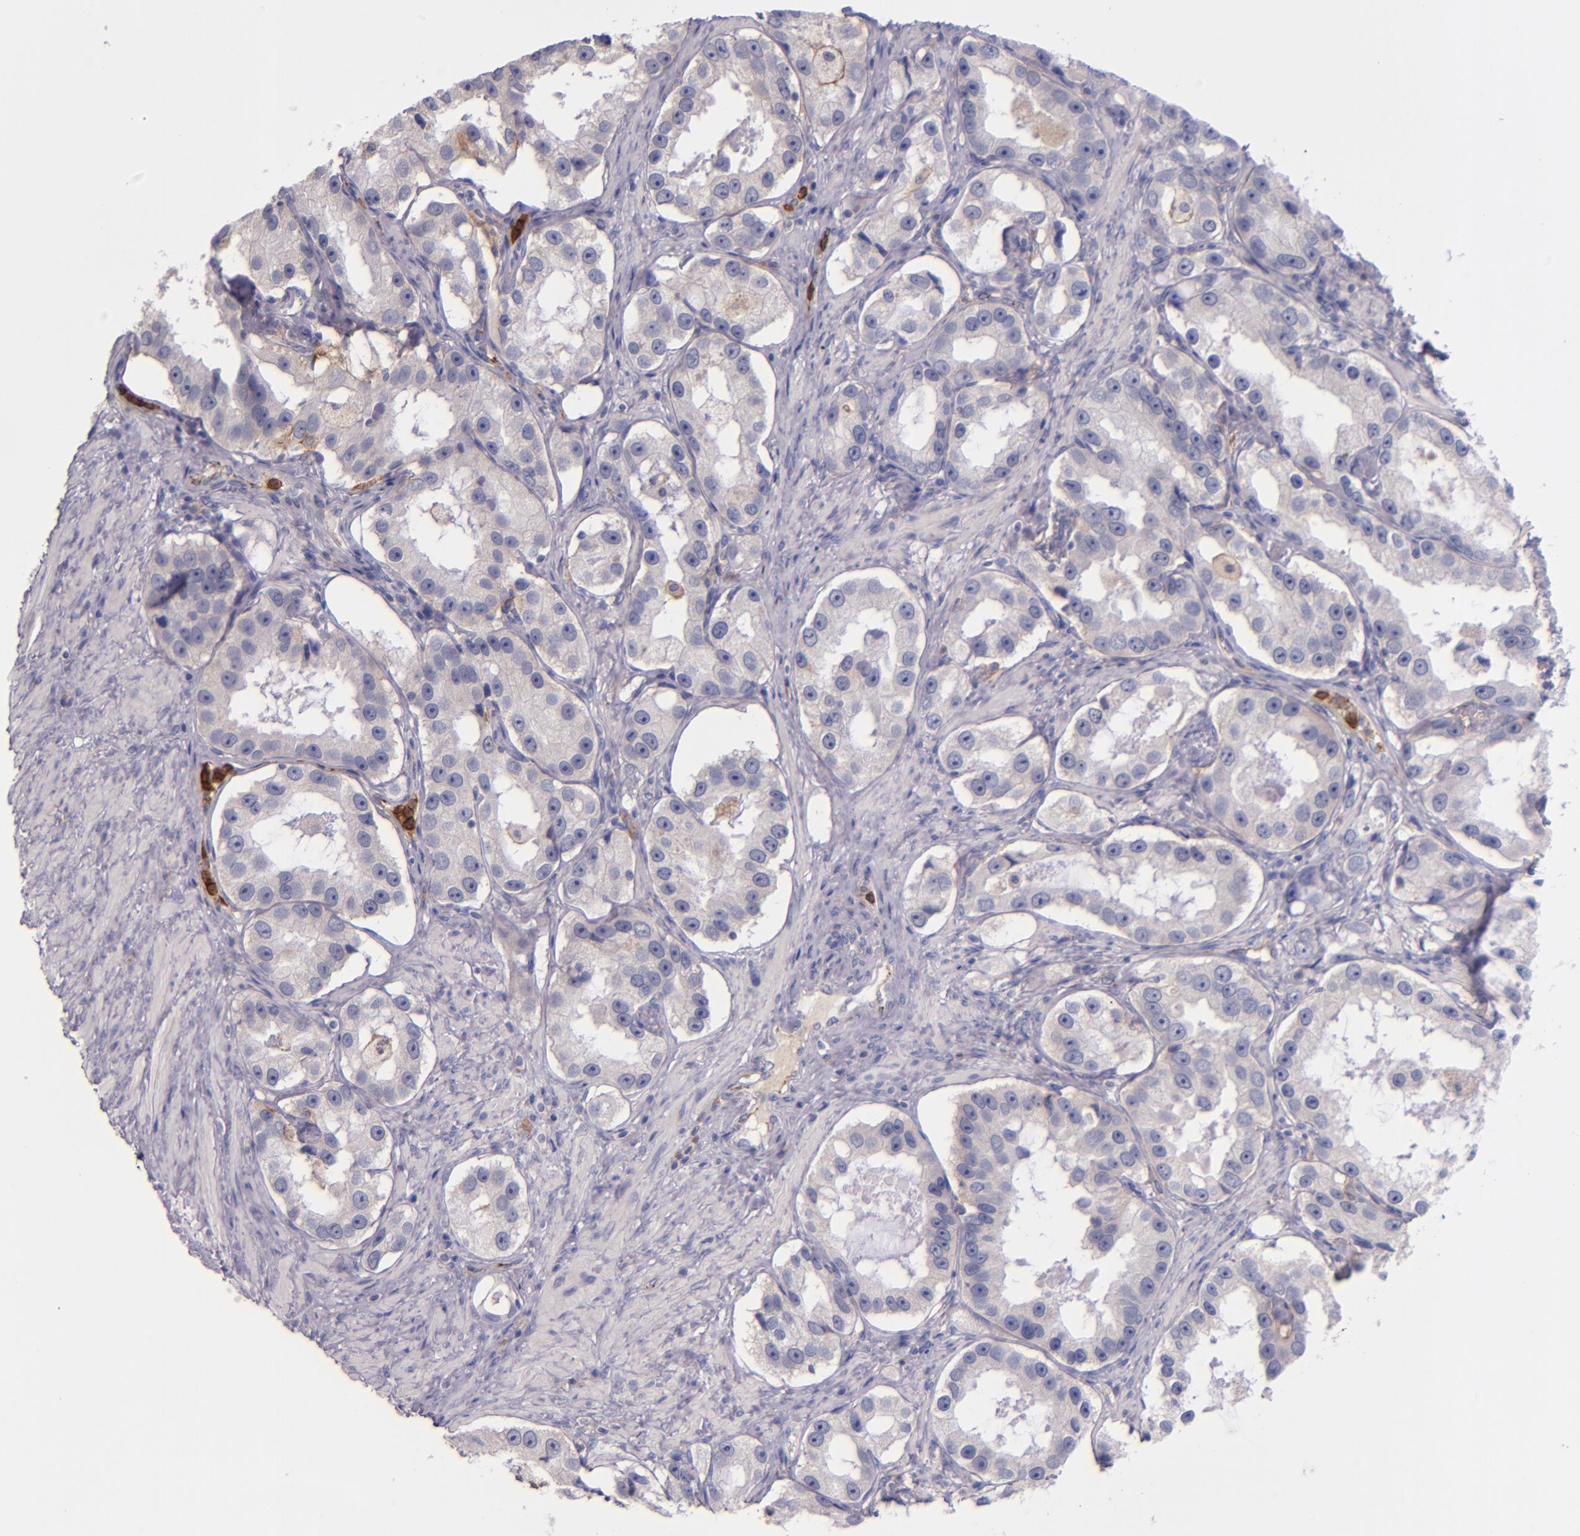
{"staining": {"intensity": "negative", "quantity": "none", "location": "none"}, "tissue": "prostate cancer", "cell_type": "Tumor cells", "image_type": "cancer", "snomed": [{"axis": "morphology", "description": "Adenocarcinoma, High grade"}, {"axis": "topography", "description": "Prostate"}], "caption": "Immunohistochemistry (IHC) photomicrograph of human adenocarcinoma (high-grade) (prostate) stained for a protein (brown), which shows no staining in tumor cells.", "gene": "C5AR1", "patient": {"sex": "male", "age": 63}}